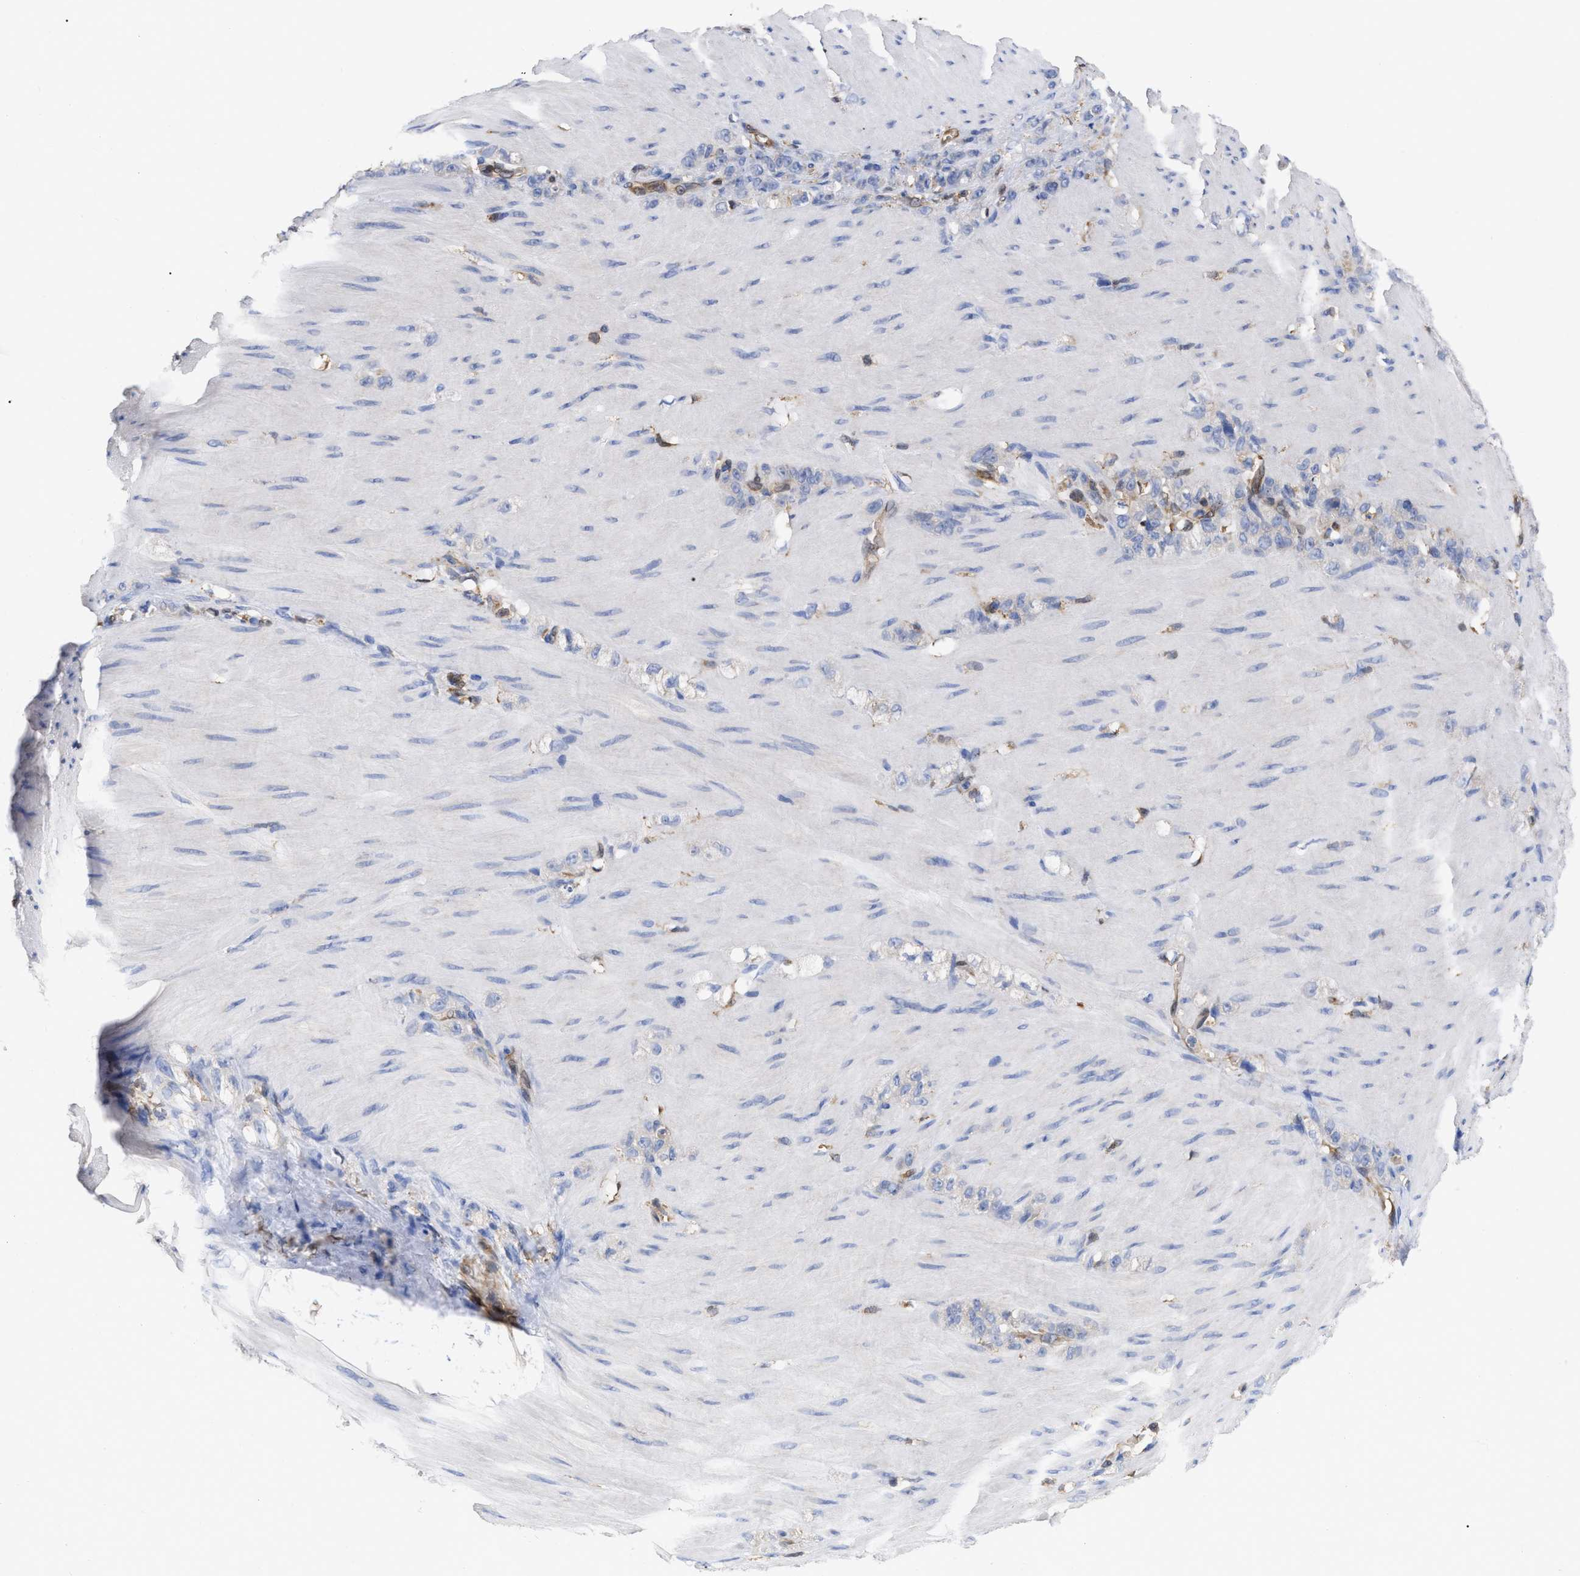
{"staining": {"intensity": "negative", "quantity": "none", "location": "none"}, "tissue": "stomach cancer", "cell_type": "Tumor cells", "image_type": "cancer", "snomed": [{"axis": "morphology", "description": "Normal tissue, NOS"}, {"axis": "morphology", "description": "Adenocarcinoma, NOS"}, {"axis": "topography", "description": "Stomach"}], "caption": "A high-resolution histopathology image shows immunohistochemistry (IHC) staining of stomach adenocarcinoma, which displays no significant expression in tumor cells.", "gene": "GIMAP4", "patient": {"sex": "male", "age": 82}}